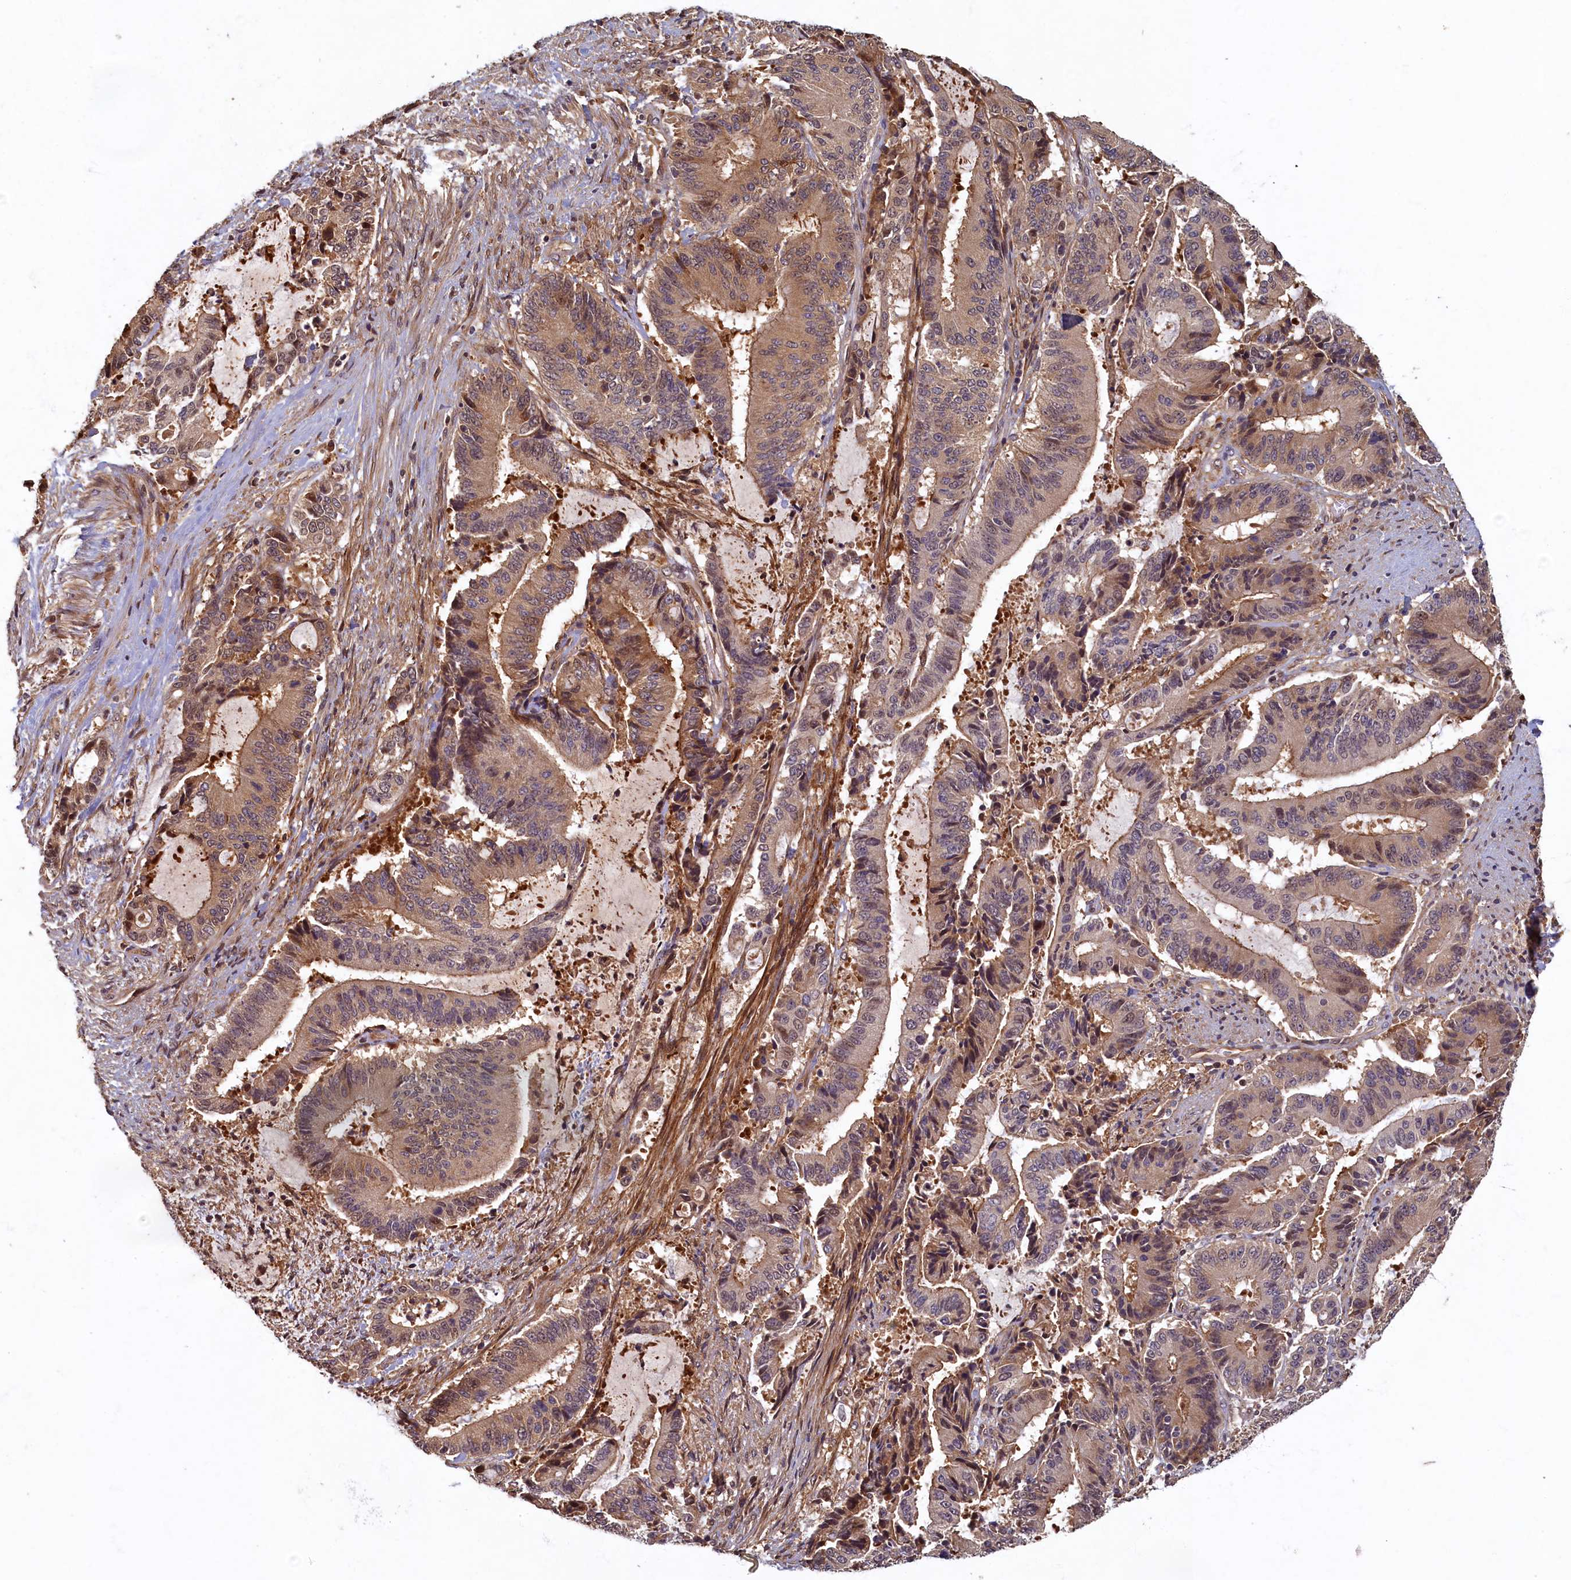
{"staining": {"intensity": "moderate", "quantity": "25%-75%", "location": "cytoplasmic/membranous,nuclear"}, "tissue": "liver cancer", "cell_type": "Tumor cells", "image_type": "cancer", "snomed": [{"axis": "morphology", "description": "Normal tissue, NOS"}, {"axis": "morphology", "description": "Cholangiocarcinoma"}, {"axis": "topography", "description": "Liver"}, {"axis": "topography", "description": "Peripheral nerve tissue"}], "caption": "Protein expression analysis of human liver cholangiocarcinoma reveals moderate cytoplasmic/membranous and nuclear positivity in approximately 25%-75% of tumor cells. Using DAB (3,3'-diaminobenzidine) (brown) and hematoxylin (blue) stains, captured at high magnification using brightfield microscopy.", "gene": "LCMT2", "patient": {"sex": "female", "age": 73}}